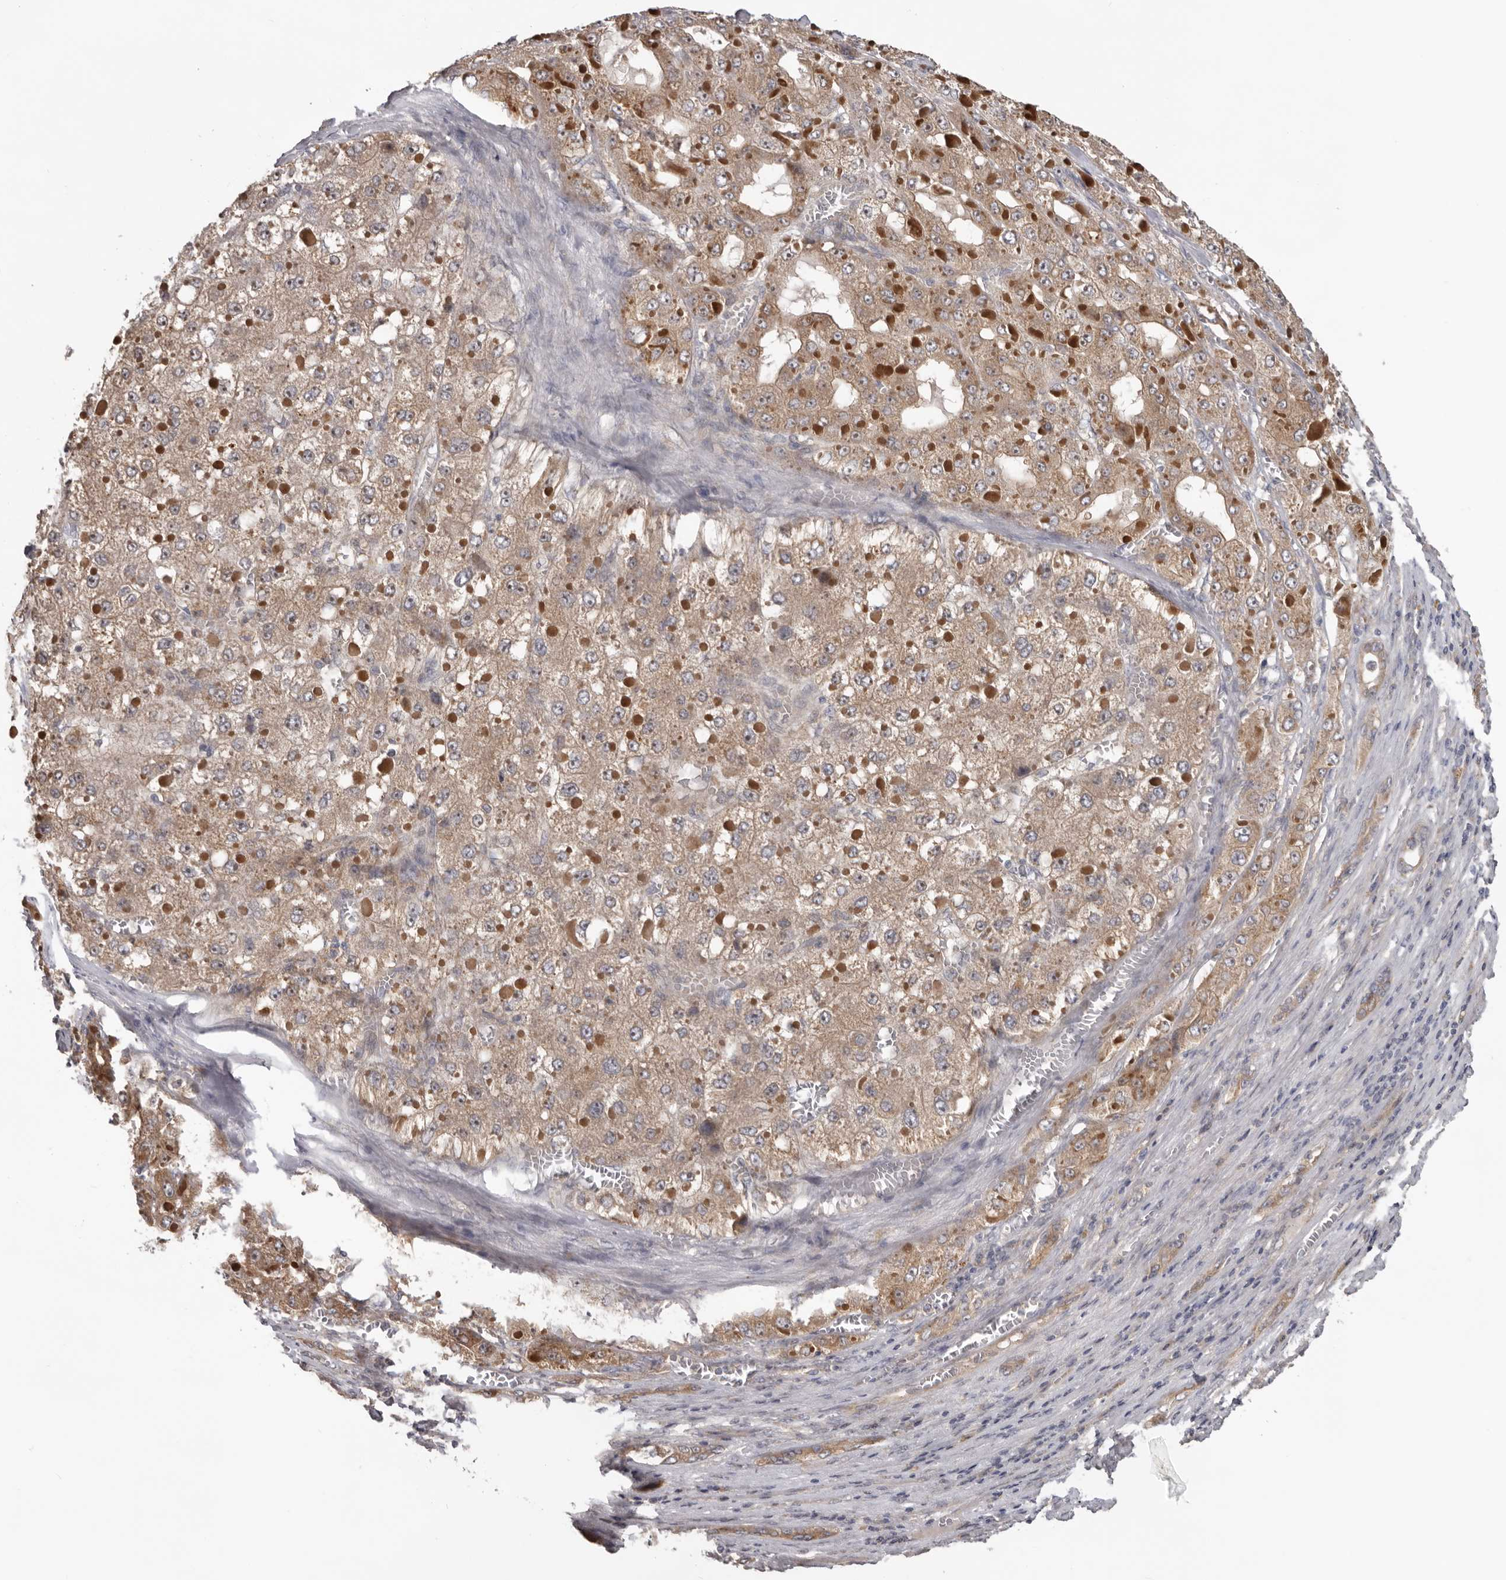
{"staining": {"intensity": "weak", "quantity": ">75%", "location": "cytoplasmic/membranous"}, "tissue": "liver cancer", "cell_type": "Tumor cells", "image_type": "cancer", "snomed": [{"axis": "morphology", "description": "Carcinoma, Hepatocellular, NOS"}, {"axis": "topography", "description": "Liver"}], "caption": "DAB immunohistochemical staining of hepatocellular carcinoma (liver) reveals weak cytoplasmic/membranous protein positivity in approximately >75% of tumor cells. Ihc stains the protein in brown and the nuclei are stained blue.", "gene": "HINT3", "patient": {"sex": "female", "age": 73}}